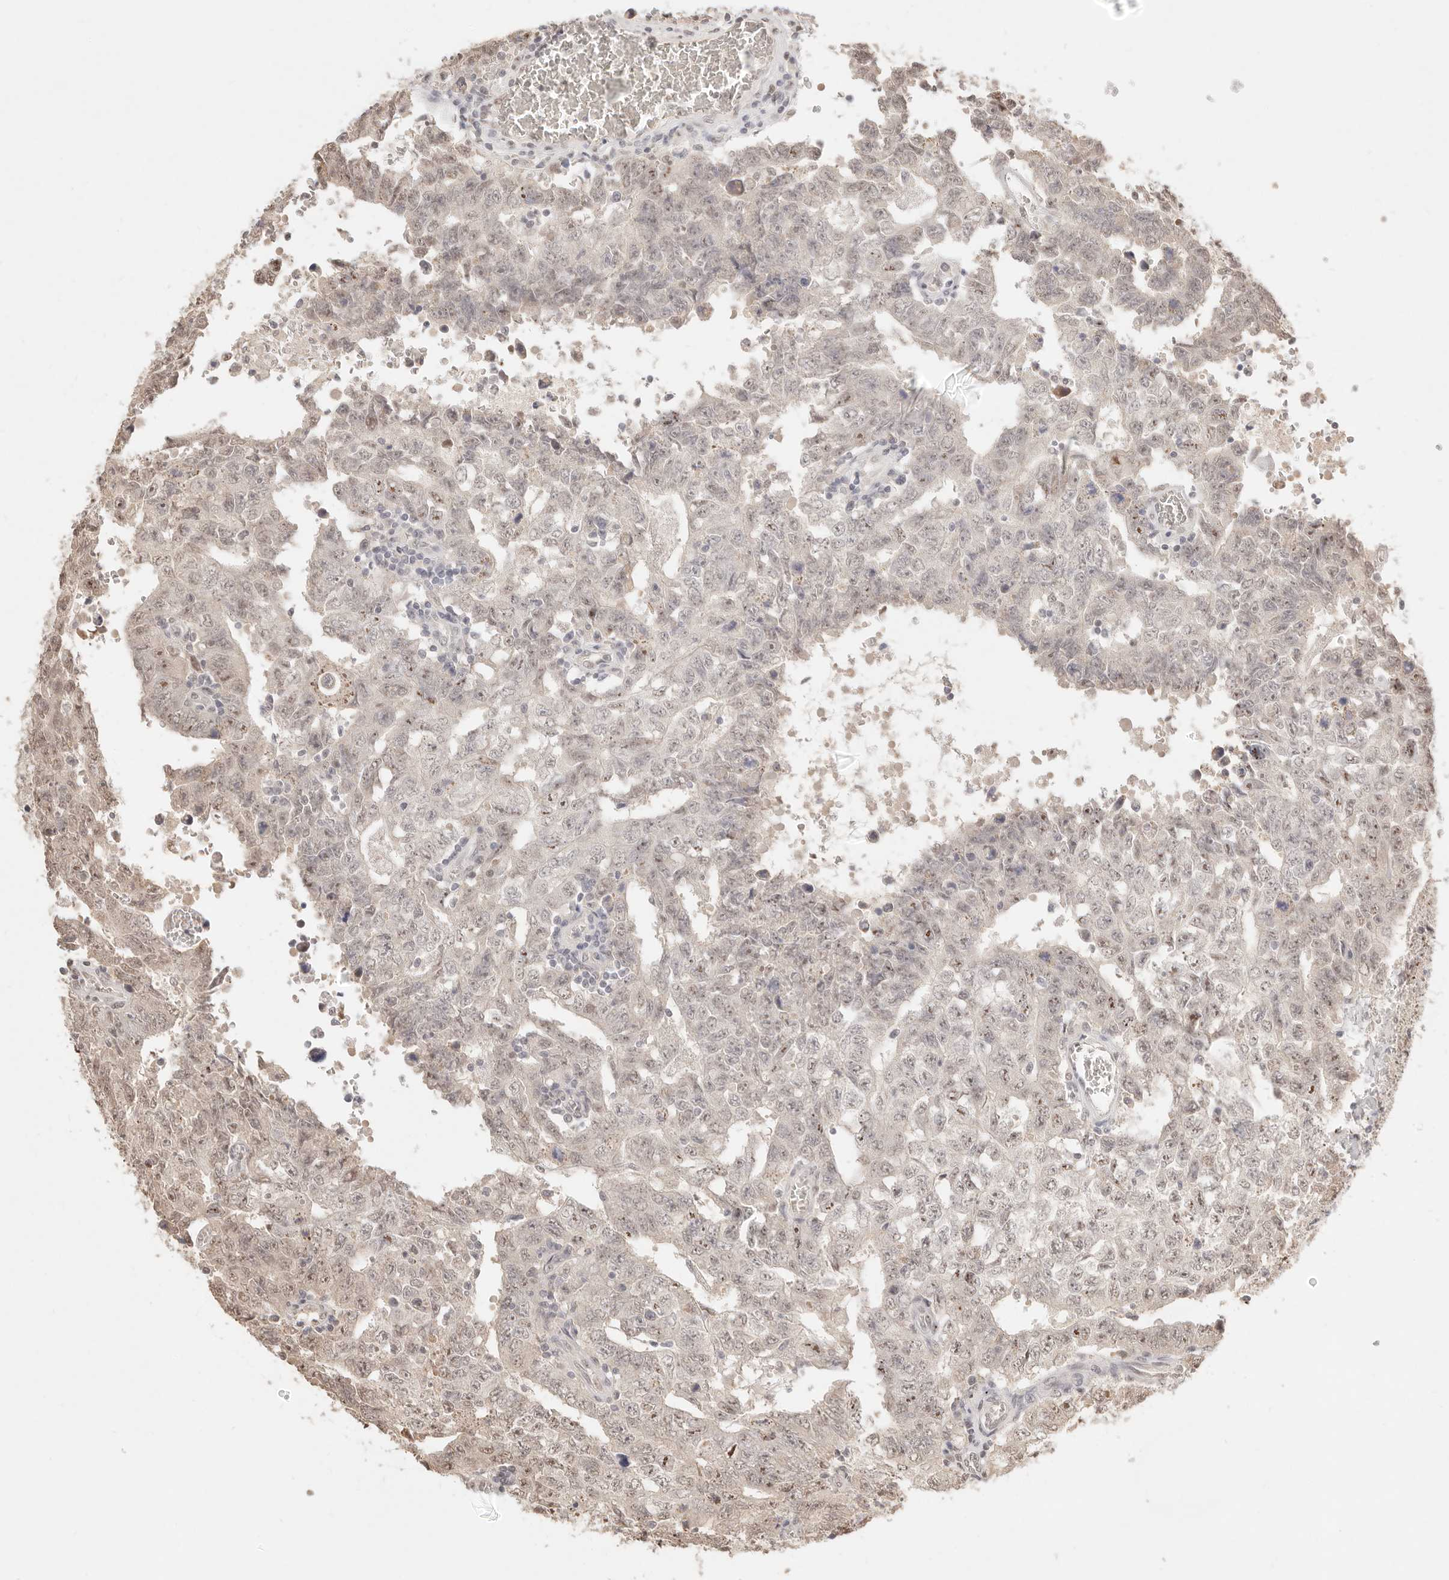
{"staining": {"intensity": "moderate", "quantity": ">75%", "location": "nuclear"}, "tissue": "testis cancer", "cell_type": "Tumor cells", "image_type": "cancer", "snomed": [{"axis": "morphology", "description": "Carcinoma, Embryonal, NOS"}, {"axis": "topography", "description": "Testis"}], "caption": "Immunohistochemical staining of human testis cancer (embryonal carcinoma) demonstrates medium levels of moderate nuclear protein positivity in approximately >75% of tumor cells.", "gene": "MEP1A", "patient": {"sex": "male", "age": 26}}